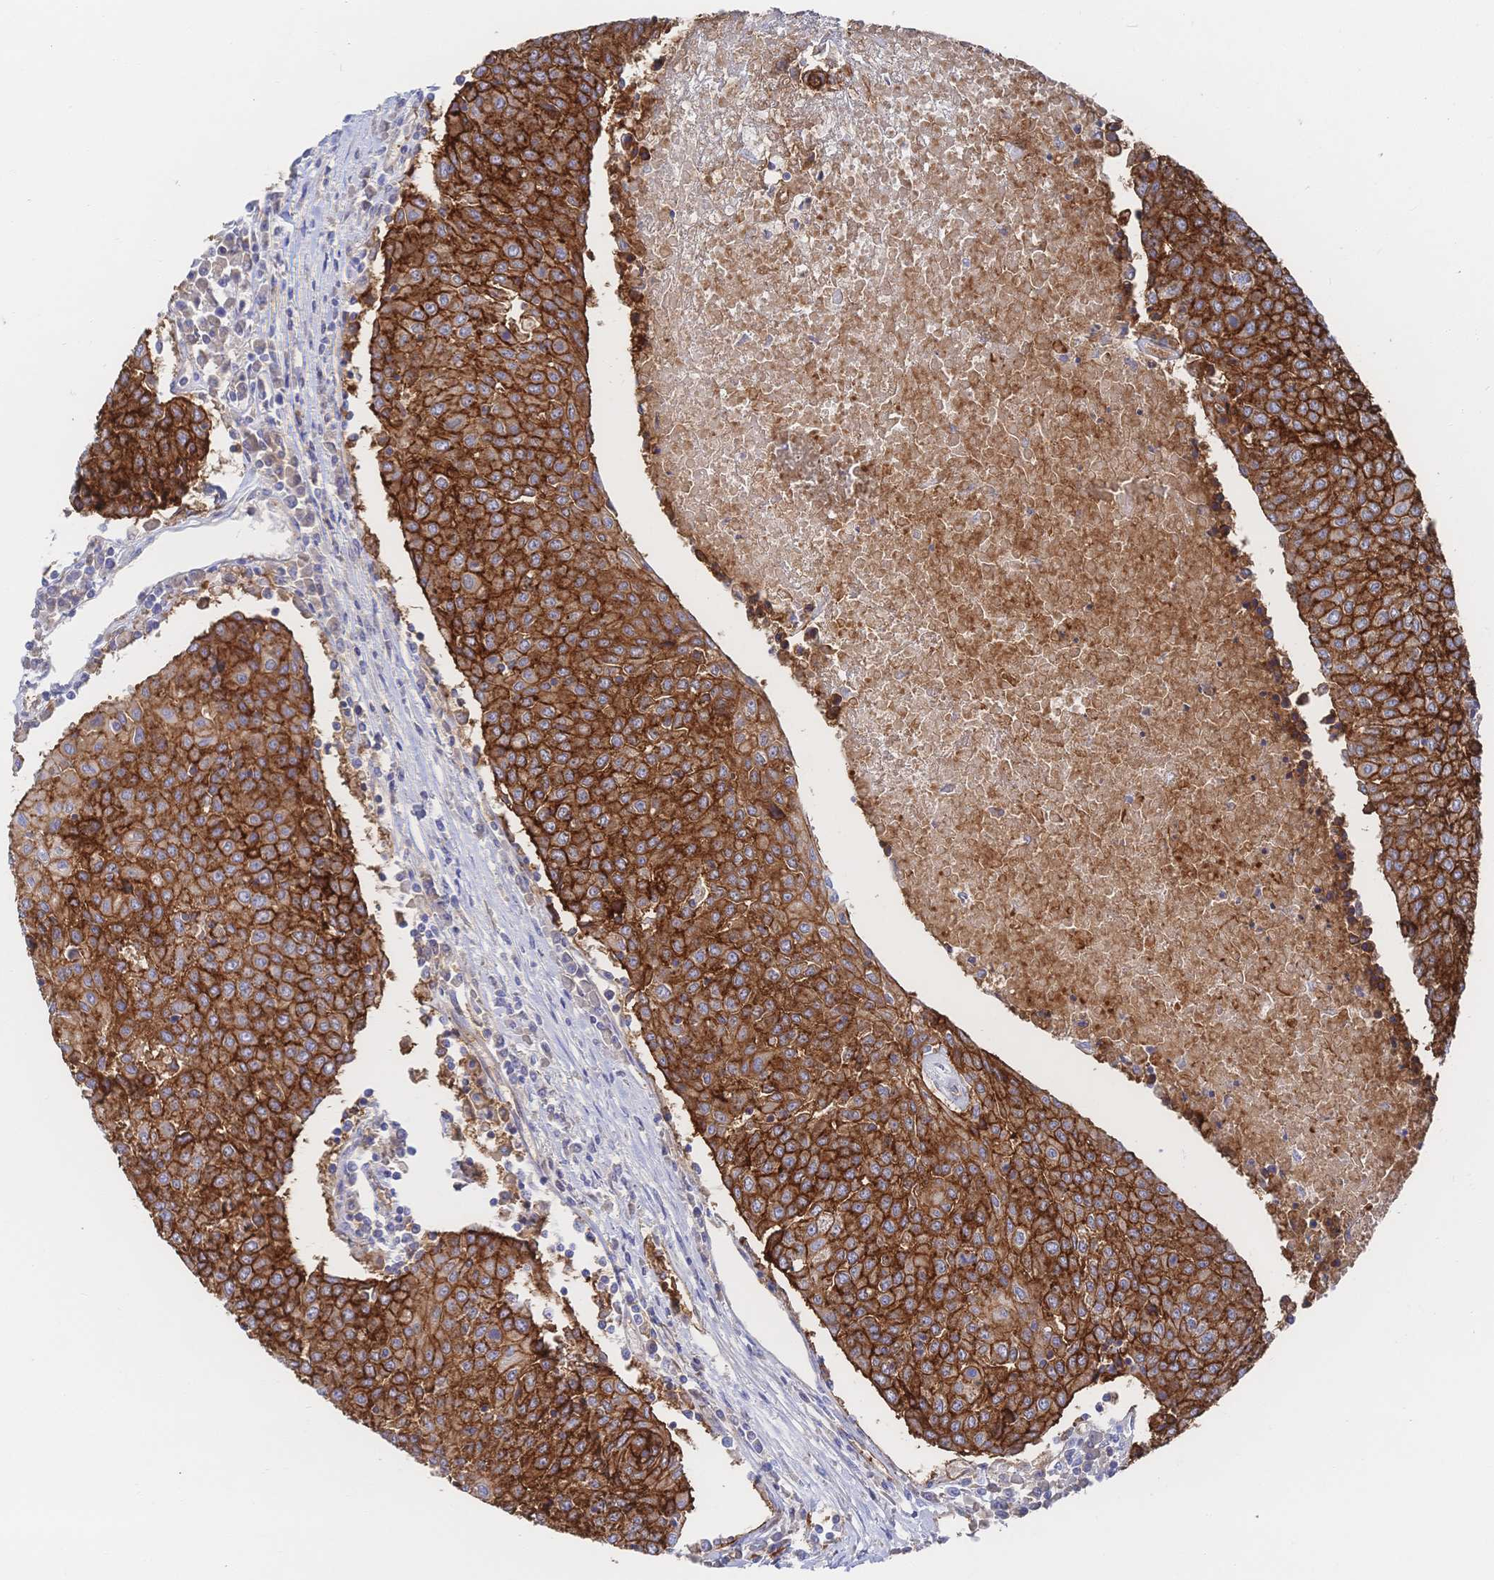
{"staining": {"intensity": "strong", "quantity": ">75%", "location": "cytoplasmic/membranous"}, "tissue": "urothelial cancer", "cell_type": "Tumor cells", "image_type": "cancer", "snomed": [{"axis": "morphology", "description": "Urothelial carcinoma, High grade"}, {"axis": "topography", "description": "Urinary bladder"}], "caption": "IHC photomicrograph of neoplastic tissue: human high-grade urothelial carcinoma stained using immunohistochemistry (IHC) exhibits high levels of strong protein expression localized specifically in the cytoplasmic/membranous of tumor cells, appearing as a cytoplasmic/membranous brown color.", "gene": "F11R", "patient": {"sex": "female", "age": 85}}